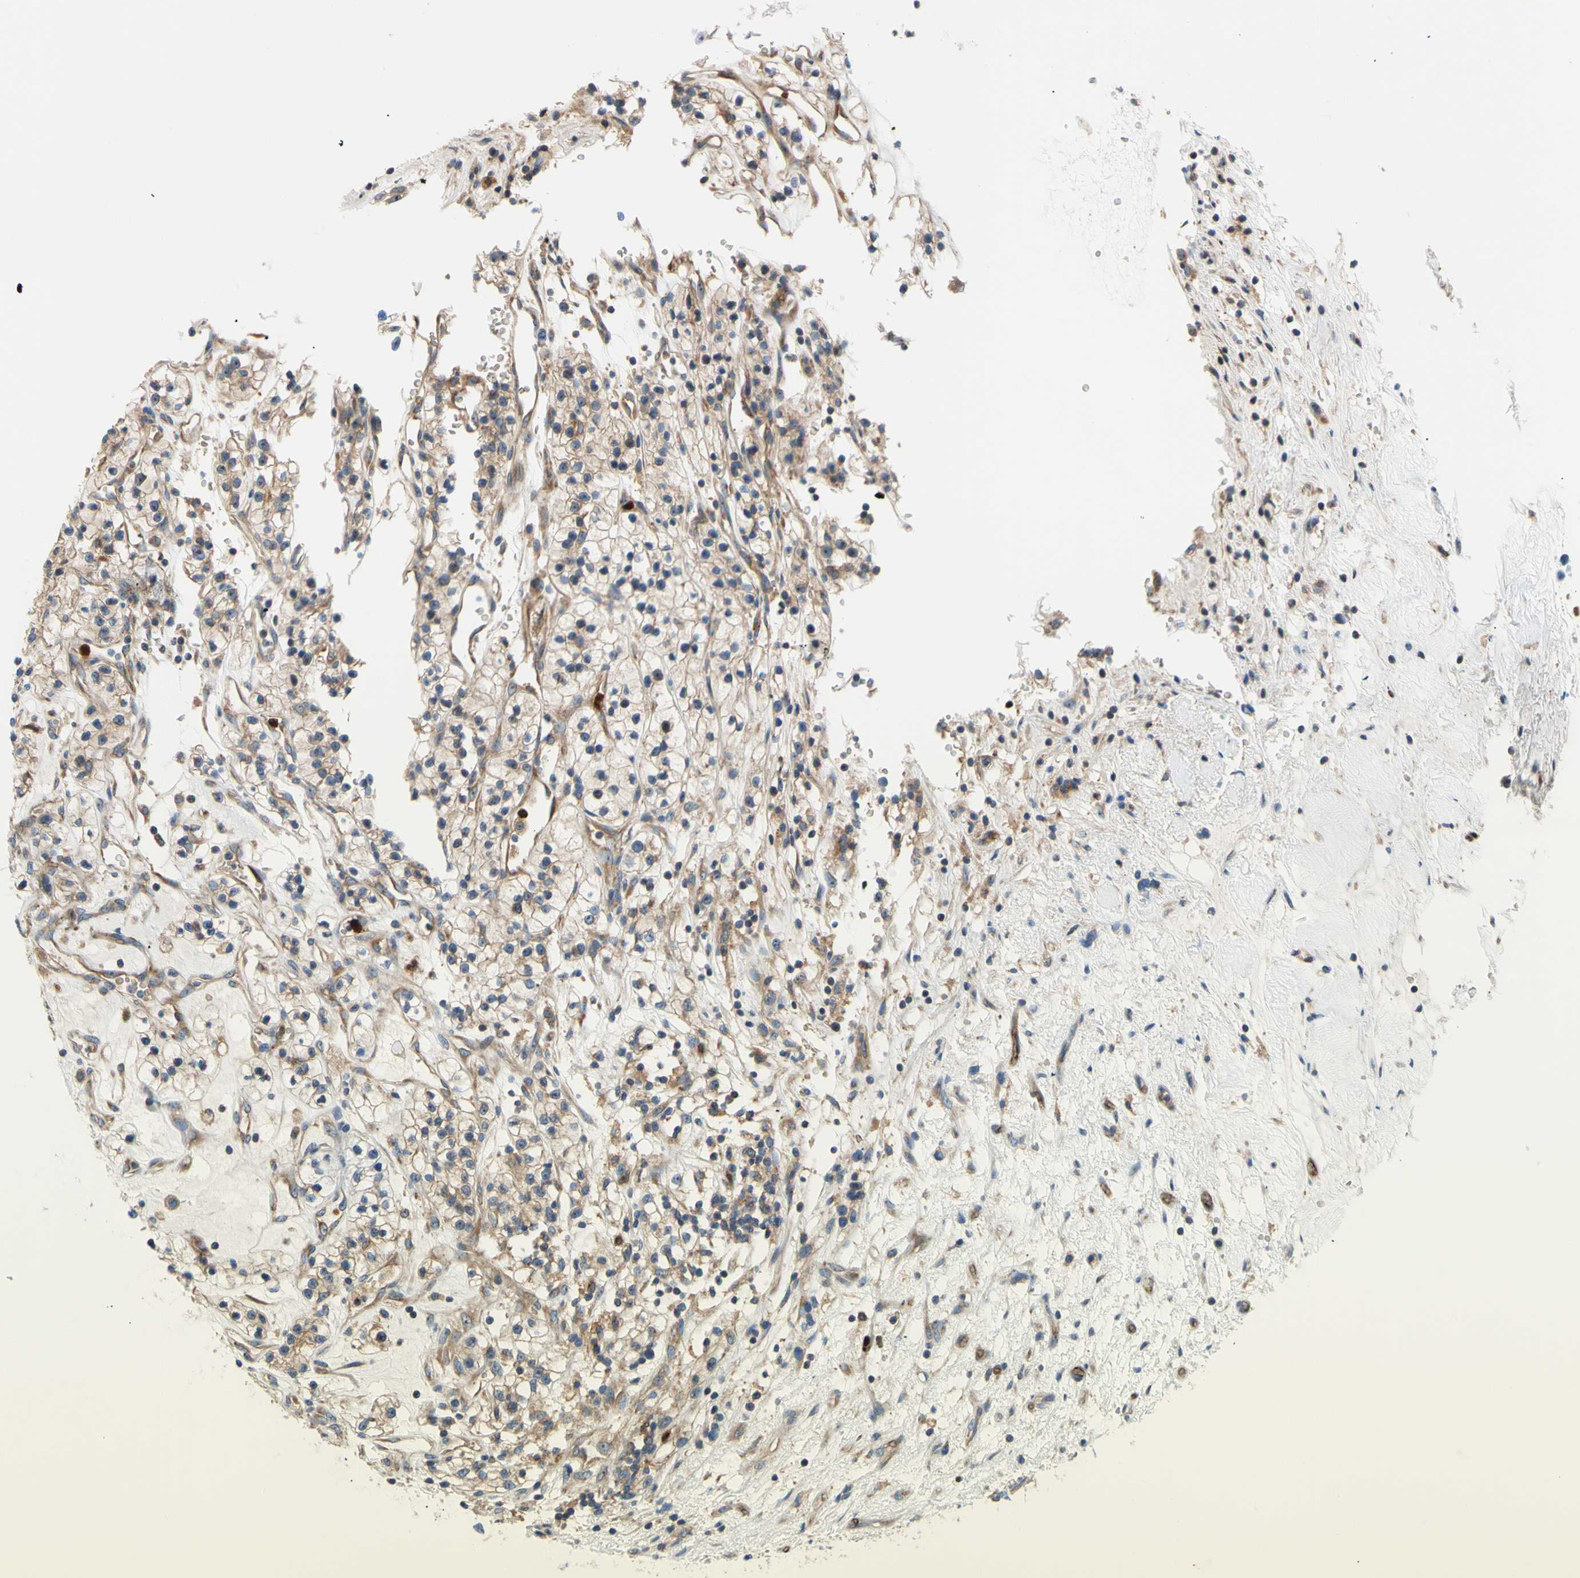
{"staining": {"intensity": "weak", "quantity": ">75%", "location": "cytoplasmic/membranous"}, "tissue": "renal cancer", "cell_type": "Tumor cells", "image_type": "cancer", "snomed": [{"axis": "morphology", "description": "Adenocarcinoma, NOS"}, {"axis": "topography", "description": "Kidney"}], "caption": "This photomicrograph demonstrates IHC staining of human renal cancer (adenocarcinoma), with low weak cytoplasmic/membranous expression in about >75% of tumor cells.", "gene": "USP9X", "patient": {"sex": "female", "age": 57}}